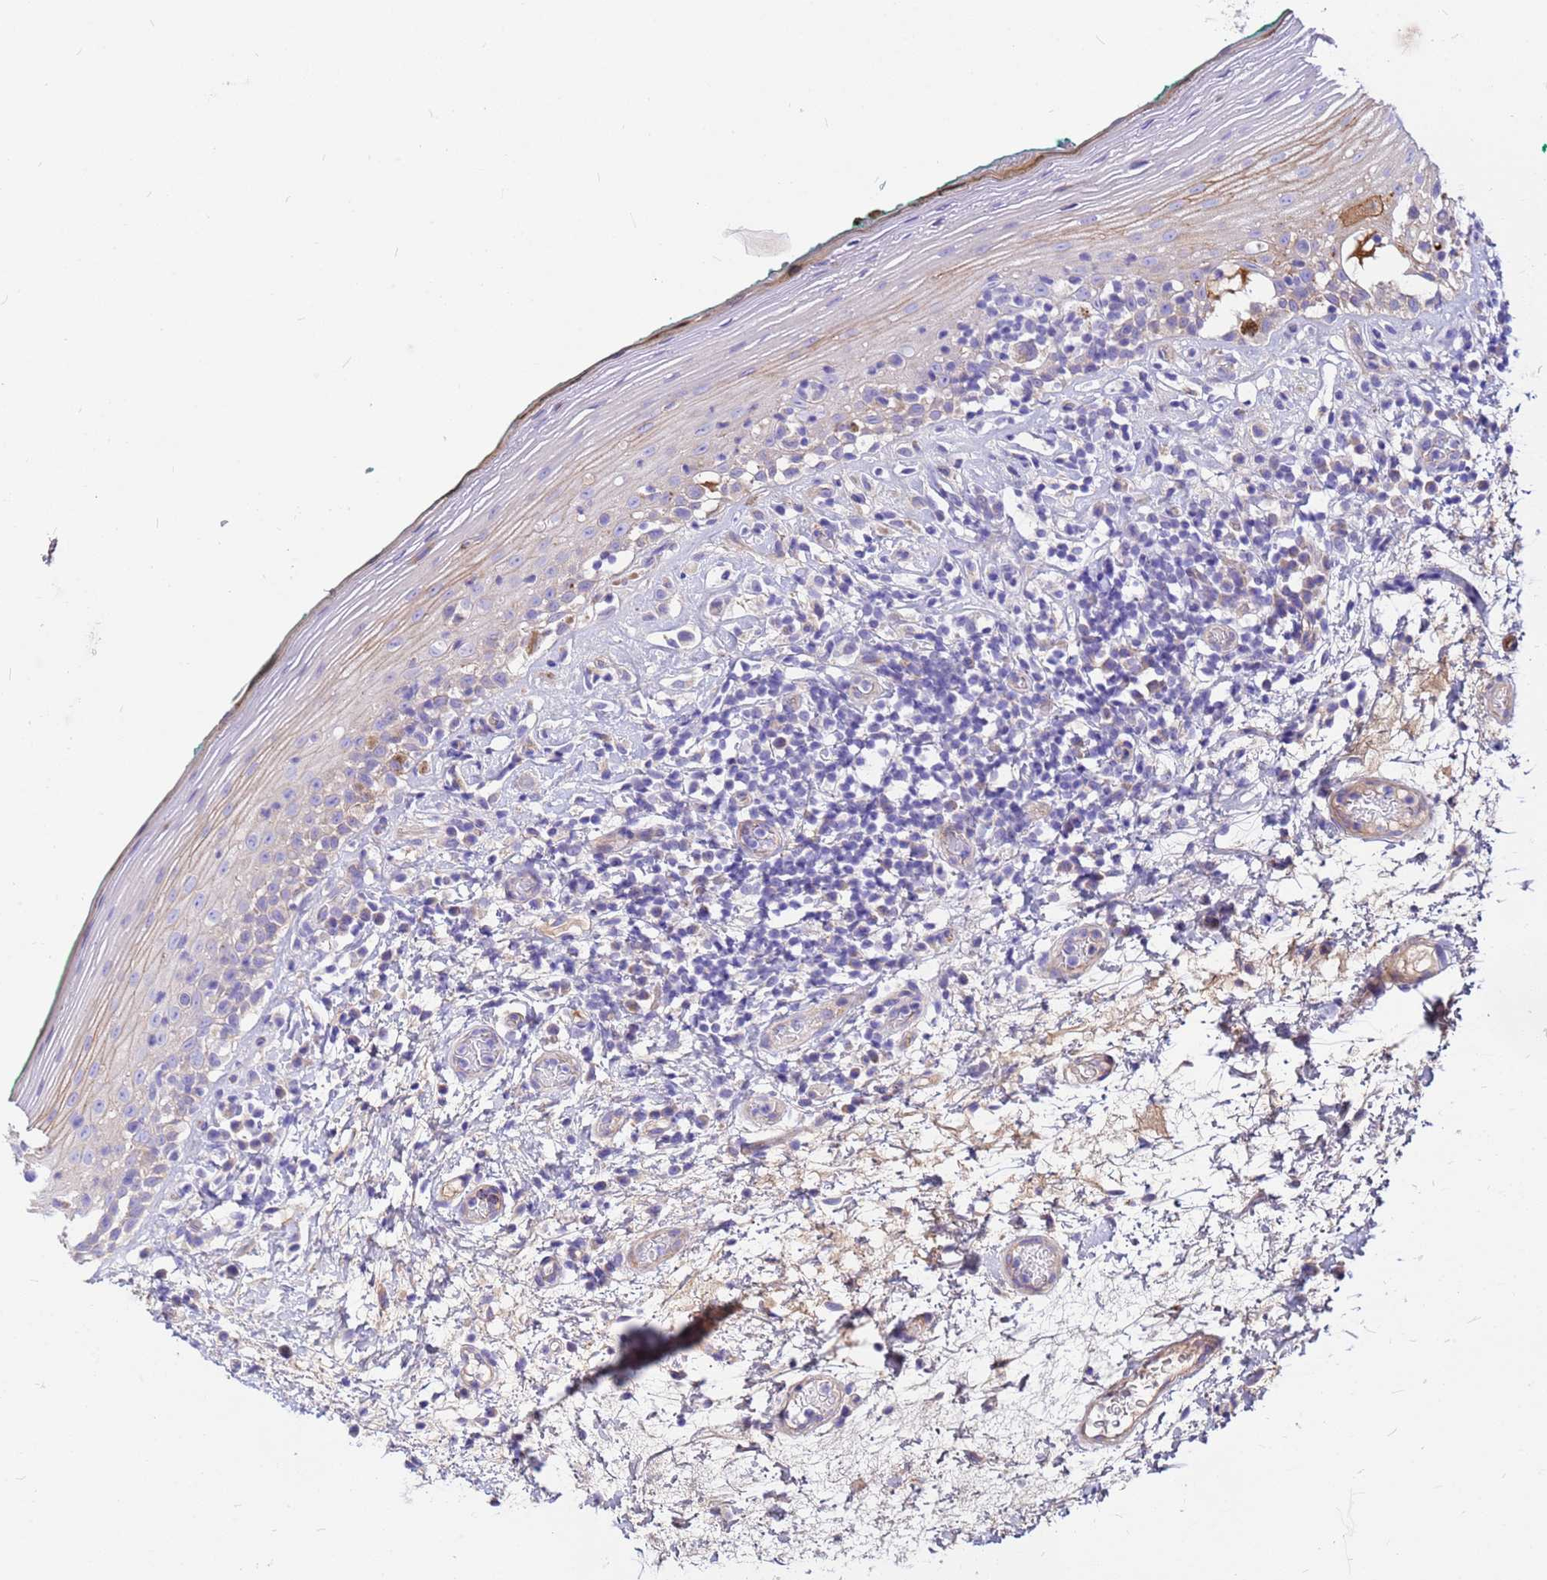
{"staining": {"intensity": "moderate", "quantity": "<25%", "location": "cytoplasmic/membranous"}, "tissue": "oral mucosa", "cell_type": "Squamous epithelial cells", "image_type": "normal", "snomed": [{"axis": "morphology", "description": "Normal tissue, NOS"}, {"axis": "topography", "description": "Oral tissue"}], "caption": "IHC photomicrograph of benign oral mucosa stained for a protein (brown), which shows low levels of moderate cytoplasmic/membranous expression in about <25% of squamous epithelial cells.", "gene": "CRHBP", "patient": {"sex": "female", "age": 83}}